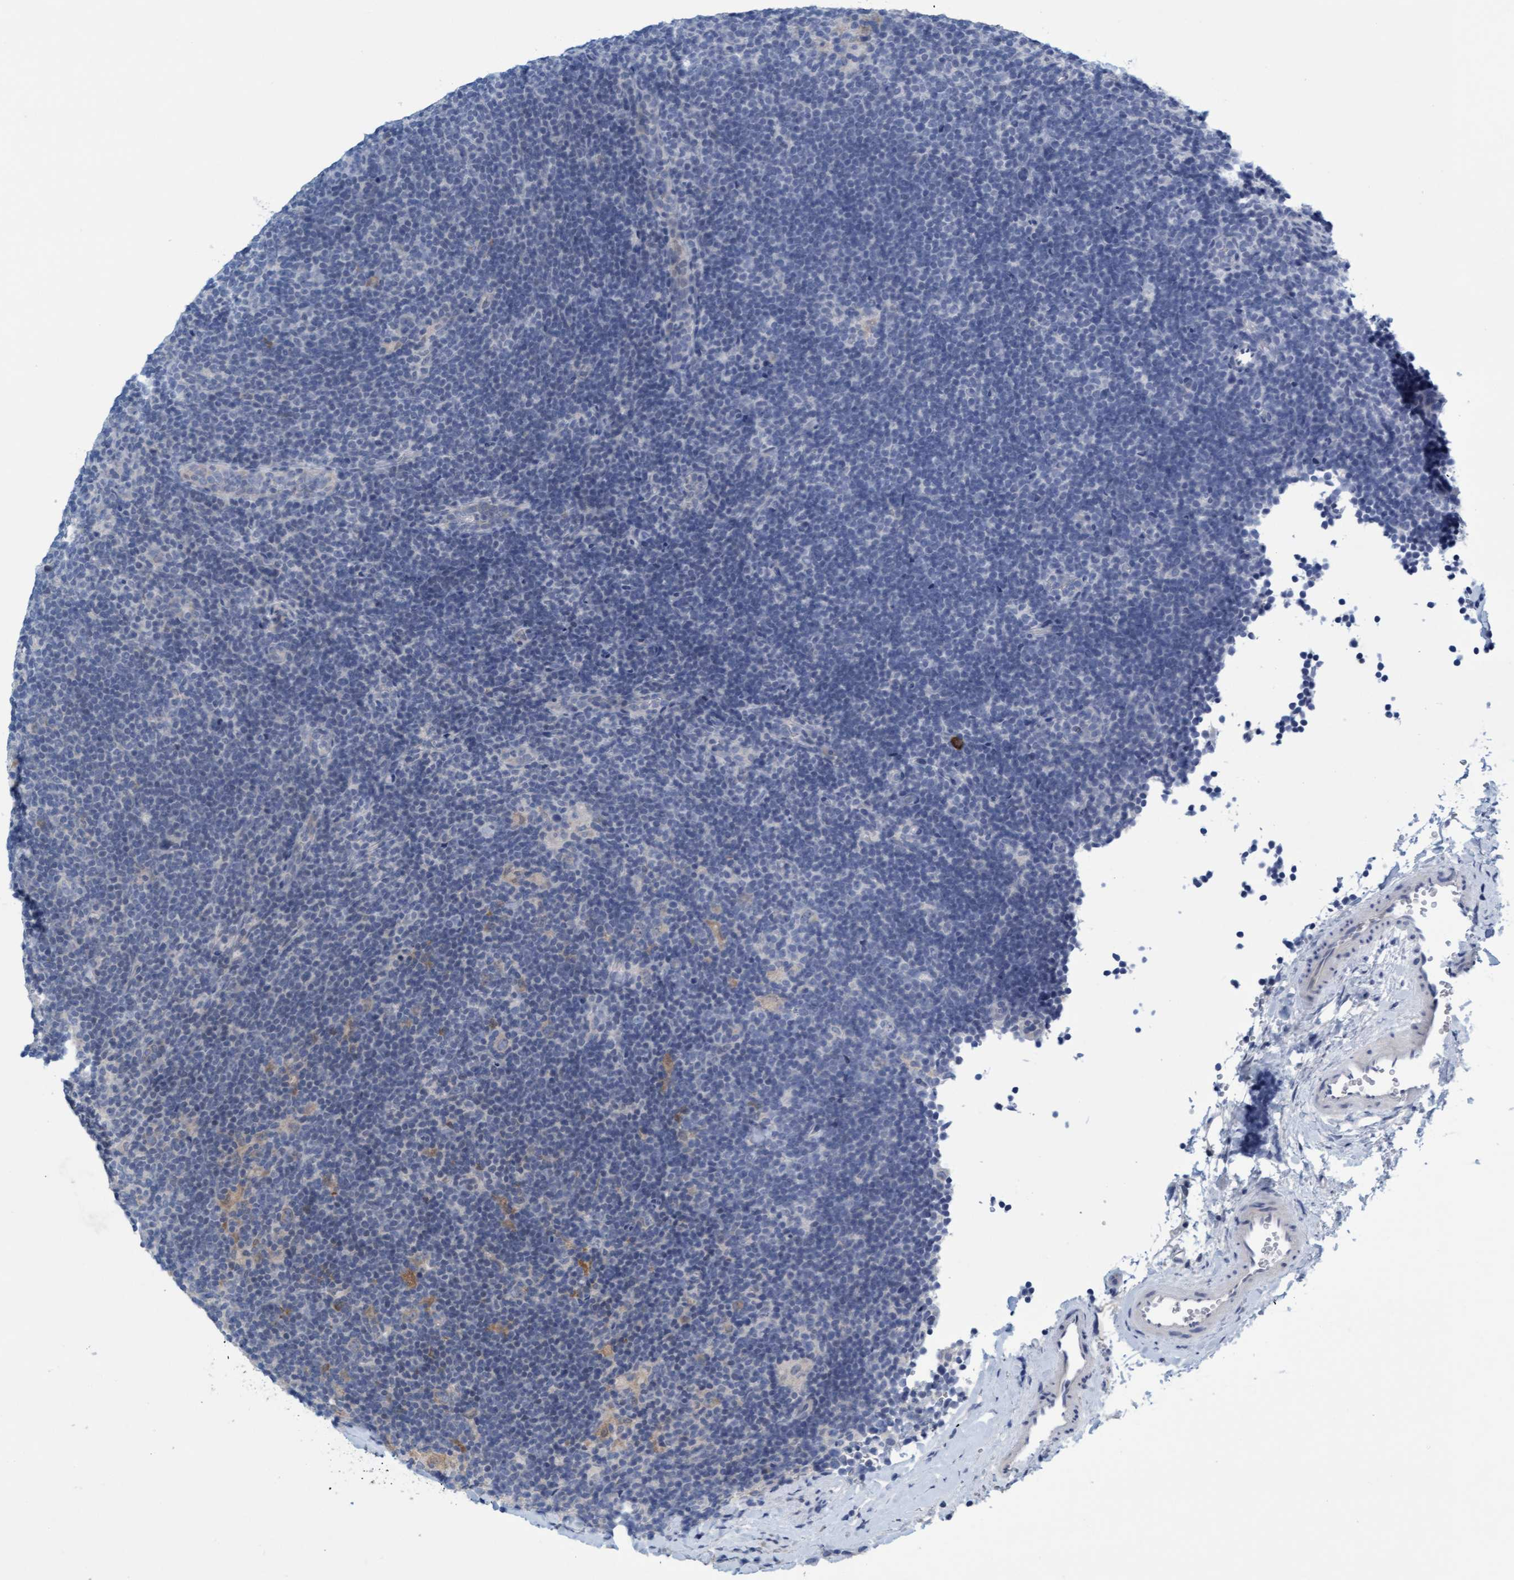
{"staining": {"intensity": "negative", "quantity": "none", "location": "none"}, "tissue": "lymphoma", "cell_type": "Tumor cells", "image_type": "cancer", "snomed": [{"axis": "morphology", "description": "Hodgkin's disease, NOS"}, {"axis": "topography", "description": "Lymph node"}], "caption": "Immunohistochemistry (IHC) photomicrograph of neoplastic tissue: human Hodgkin's disease stained with DAB shows no significant protein expression in tumor cells.", "gene": "DDHD2", "patient": {"sex": "female", "age": 57}}